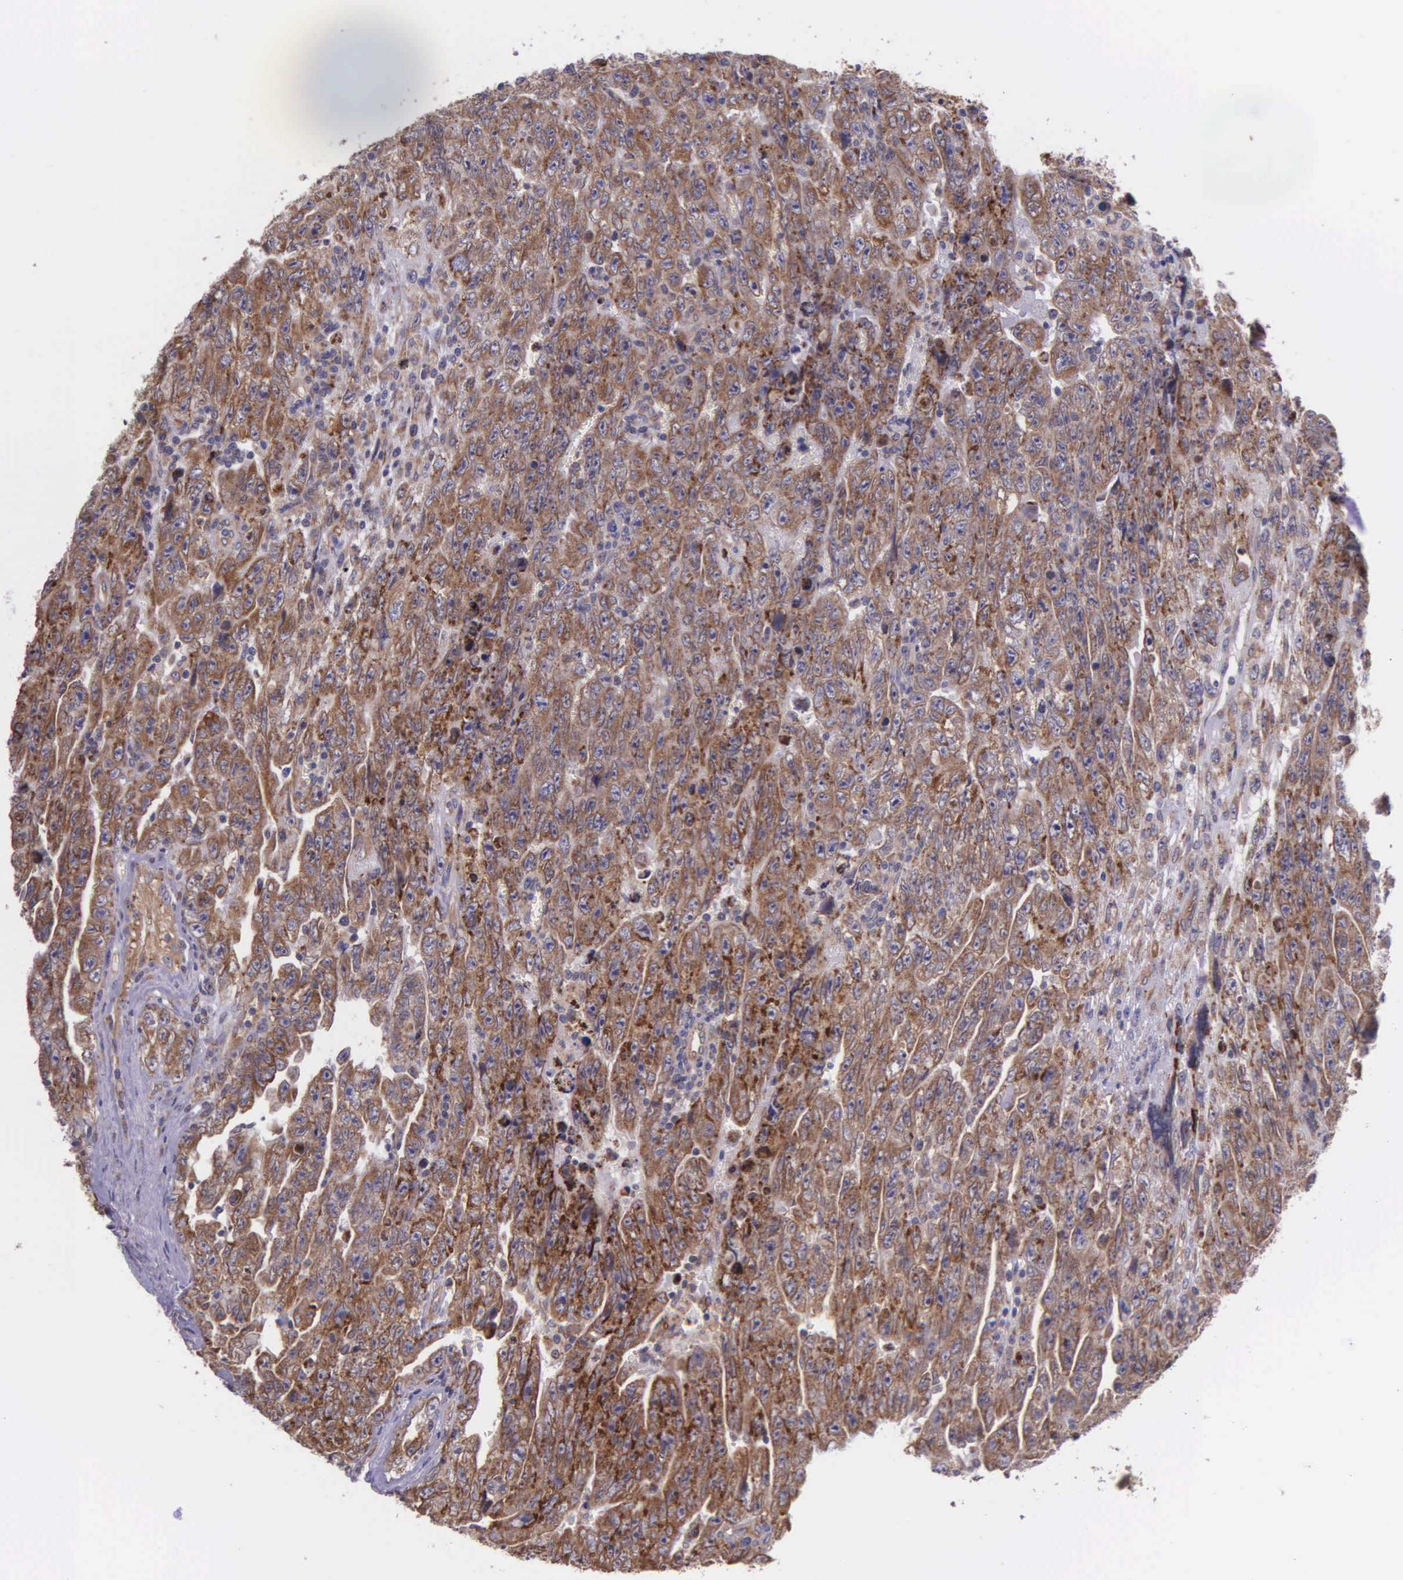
{"staining": {"intensity": "strong", "quantity": ">75%", "location": "cytoplasmic/membranous"}, "tissue": "testis cancer", "cell_type": "Tumor cells", "image_type": "cancer", "snomed": [{"axis": "morphology", "description": "Carcinoma, Embryonal, NOS"}, {"axis": "topography", "description": "Testis"}], "caption": "Immunohistochemistry (IHC) micrograph of neoplastic tissue: embryonal carcinoma (testis) stained using immunohistochemistry displays high levels of strong protein expression localized specifically in the cytoplasmic/membranous of tumor cells, appearing as a cytoplasmic/membranous brown color.", "gene": "NSDHL", "patient": {"sex": "male", "age": 28}}